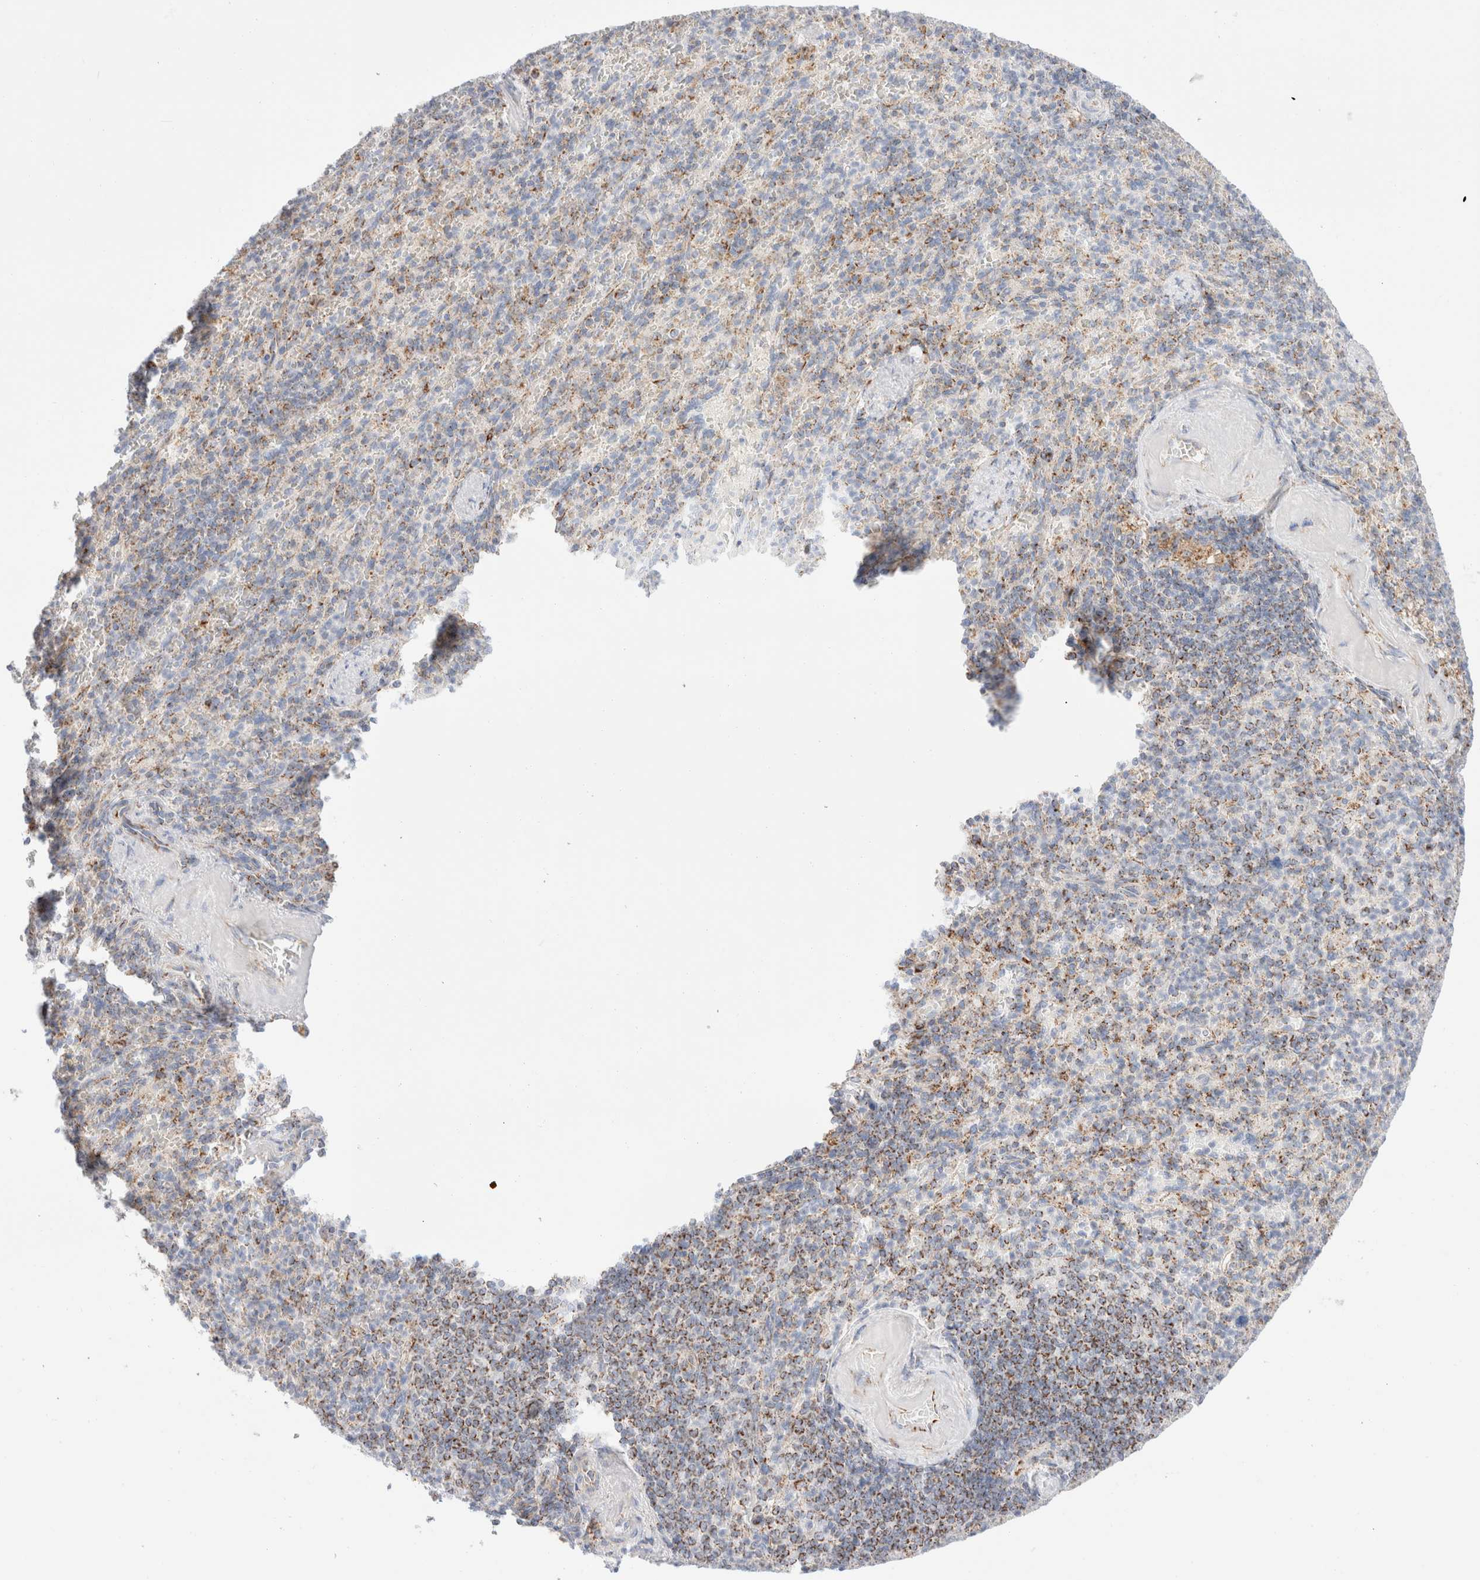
{"staining": {"intensity": "weak", "quantity": "<25%", "location": "cytoplasmic/membranous"}, "tissue": "spleen", "cell_type": "Cells in red pulp", "image_type": "normal", "snomed": [{"axis": "morphology", "description": "Normal tissue, NOS"}, {"axis": "topography", "description": "Spleen"}], "caption": "Immunohistochemistry of normal spleen shows no positivity in cells in red pulp. The staining was performed using DAB to visualize the protein expression in brown, while the nuclei were stained in blue with hematoxylin (Magnification: 20x).", "gene": "ATP6V1C1", "patient": {"sex": "female", "age": 74}}